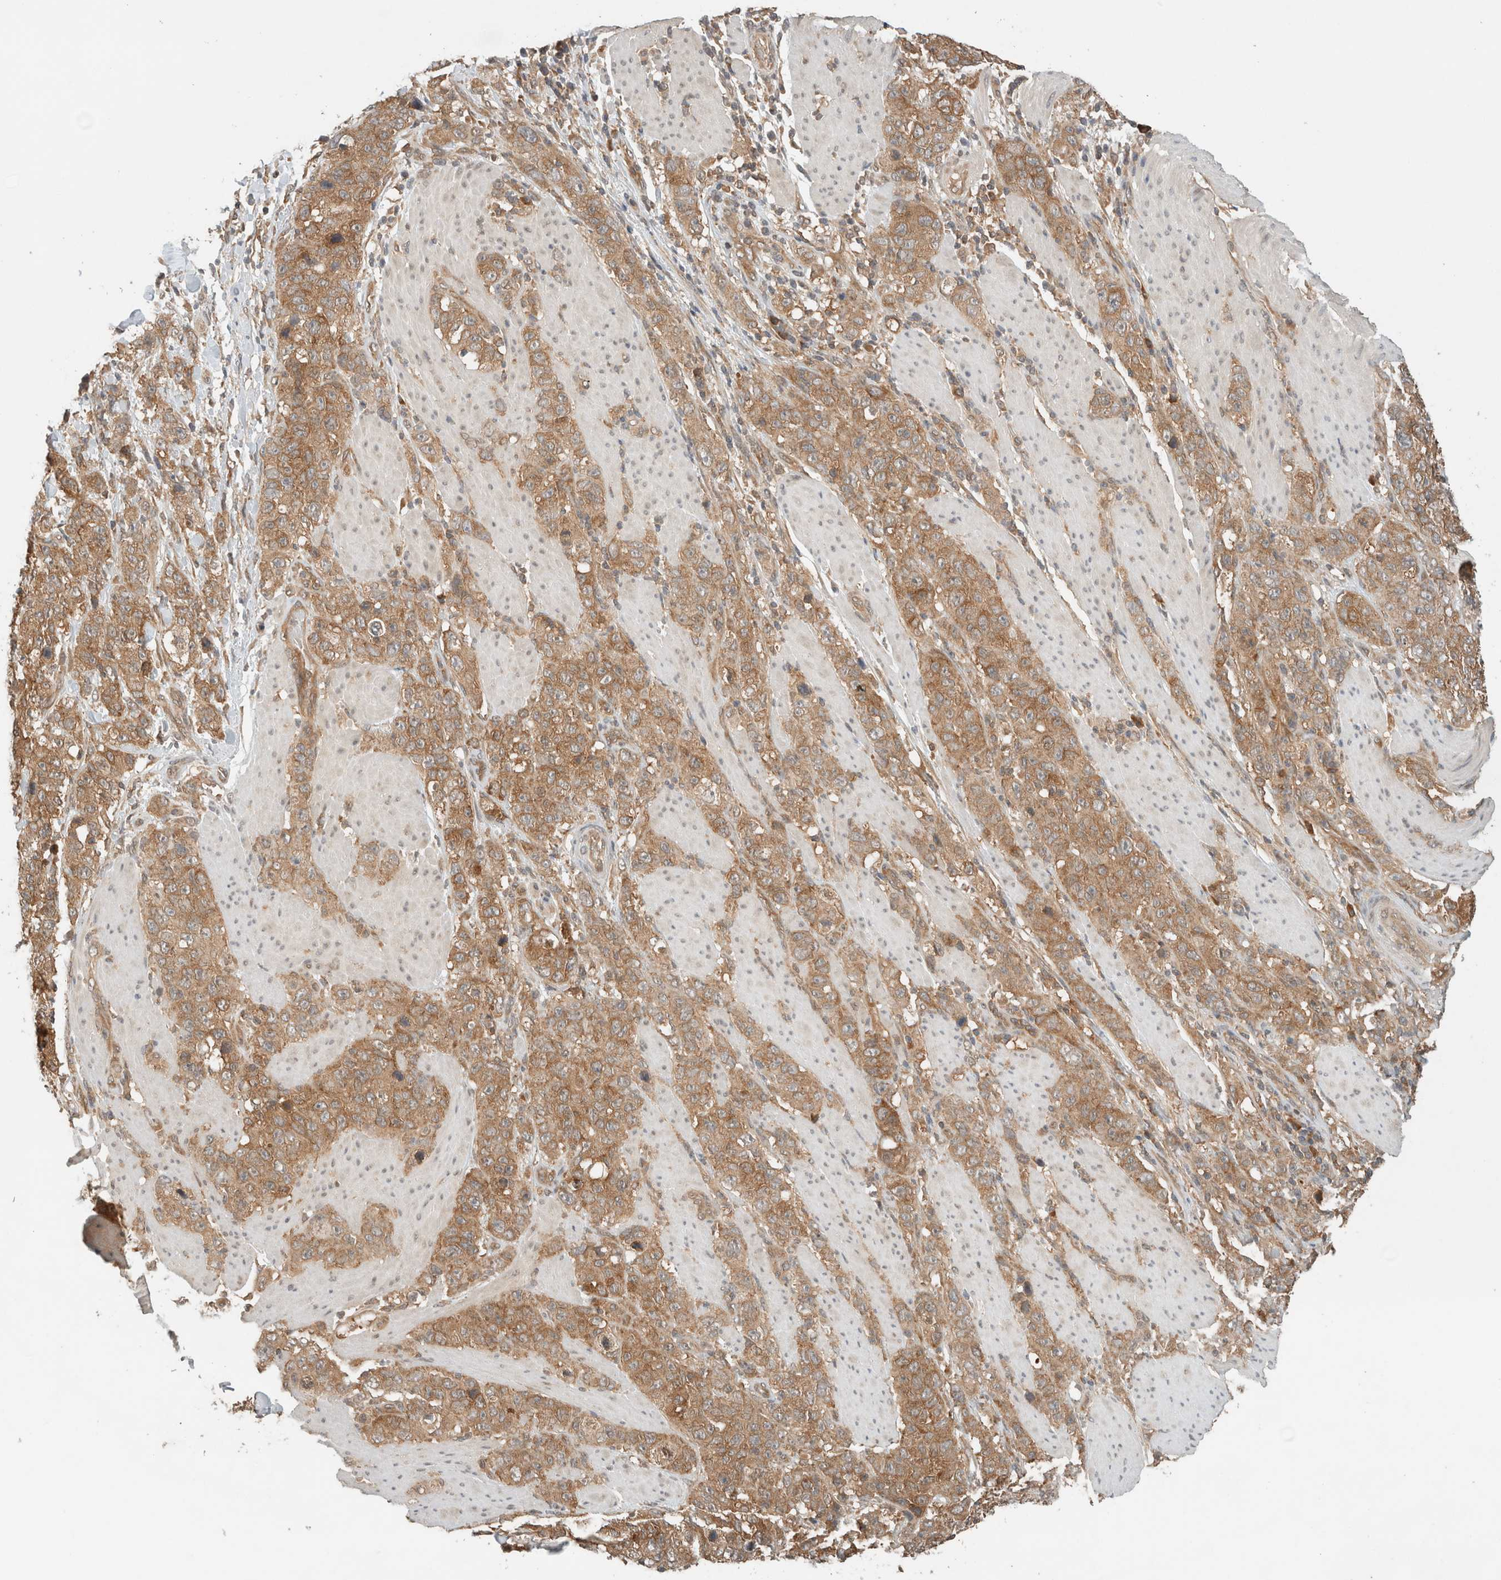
{"staining": {"intensity": "moderate", "quantity": ">75%", "location": "cytoplasmic/membranous"}, "tissue": "stomach cancer", "cell_type": "Tumor cells", "image_type": "cancer", "snomed": [{"axis": "morphology", "description": "Adenocarcinoma, NOS"}, {"axis": "topography", "description": "Stomach"}], "caption": "This photomicrograph exhibits immunohistochemistry (IHC) staining of adenocarcinoma (stomach), with medium moderate cytoplasmic/membranous expression in about >75% of tumor cells.", "gene": "ARFGEF2", "patient": {"sex": "male", "age": 48}}